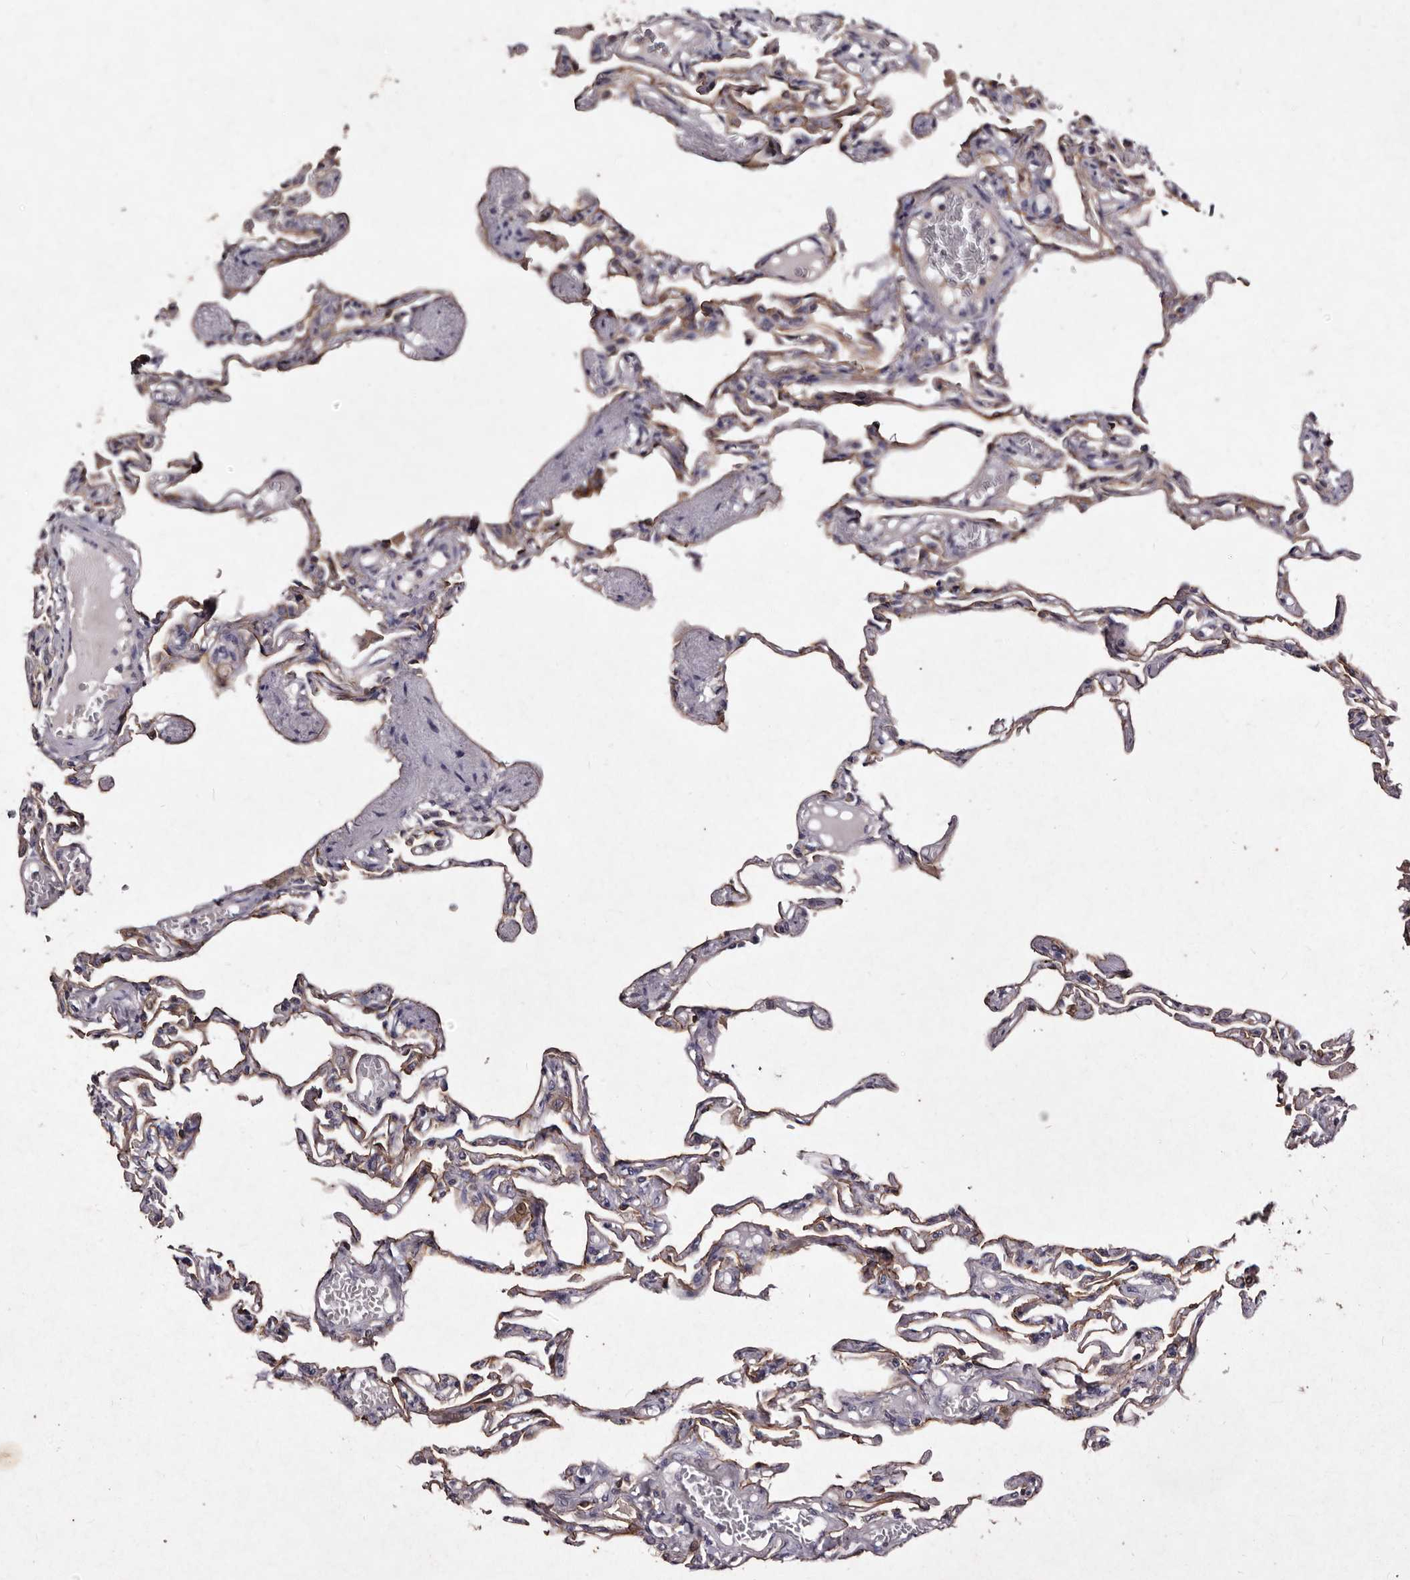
{"staining": {"intensity": "moderate", "quantity": "<25%", "location": "cytoplasmic/membranous"}, "tissue": "lung", "cell_type": "Alveolar cells", "image_type": "normal", "snomed": [{"axis": "morphology", "description": "Normal tissue, NOS"}, {"axis": "topography", "description": "Lung"}], "caption": "A brown stain highlights moderate cytoplasmic/membranous positivity of a protein in alveolar cells of benign lung.", "gene": "TFB1M", "patient": {"sex": "male", "age": 21}}